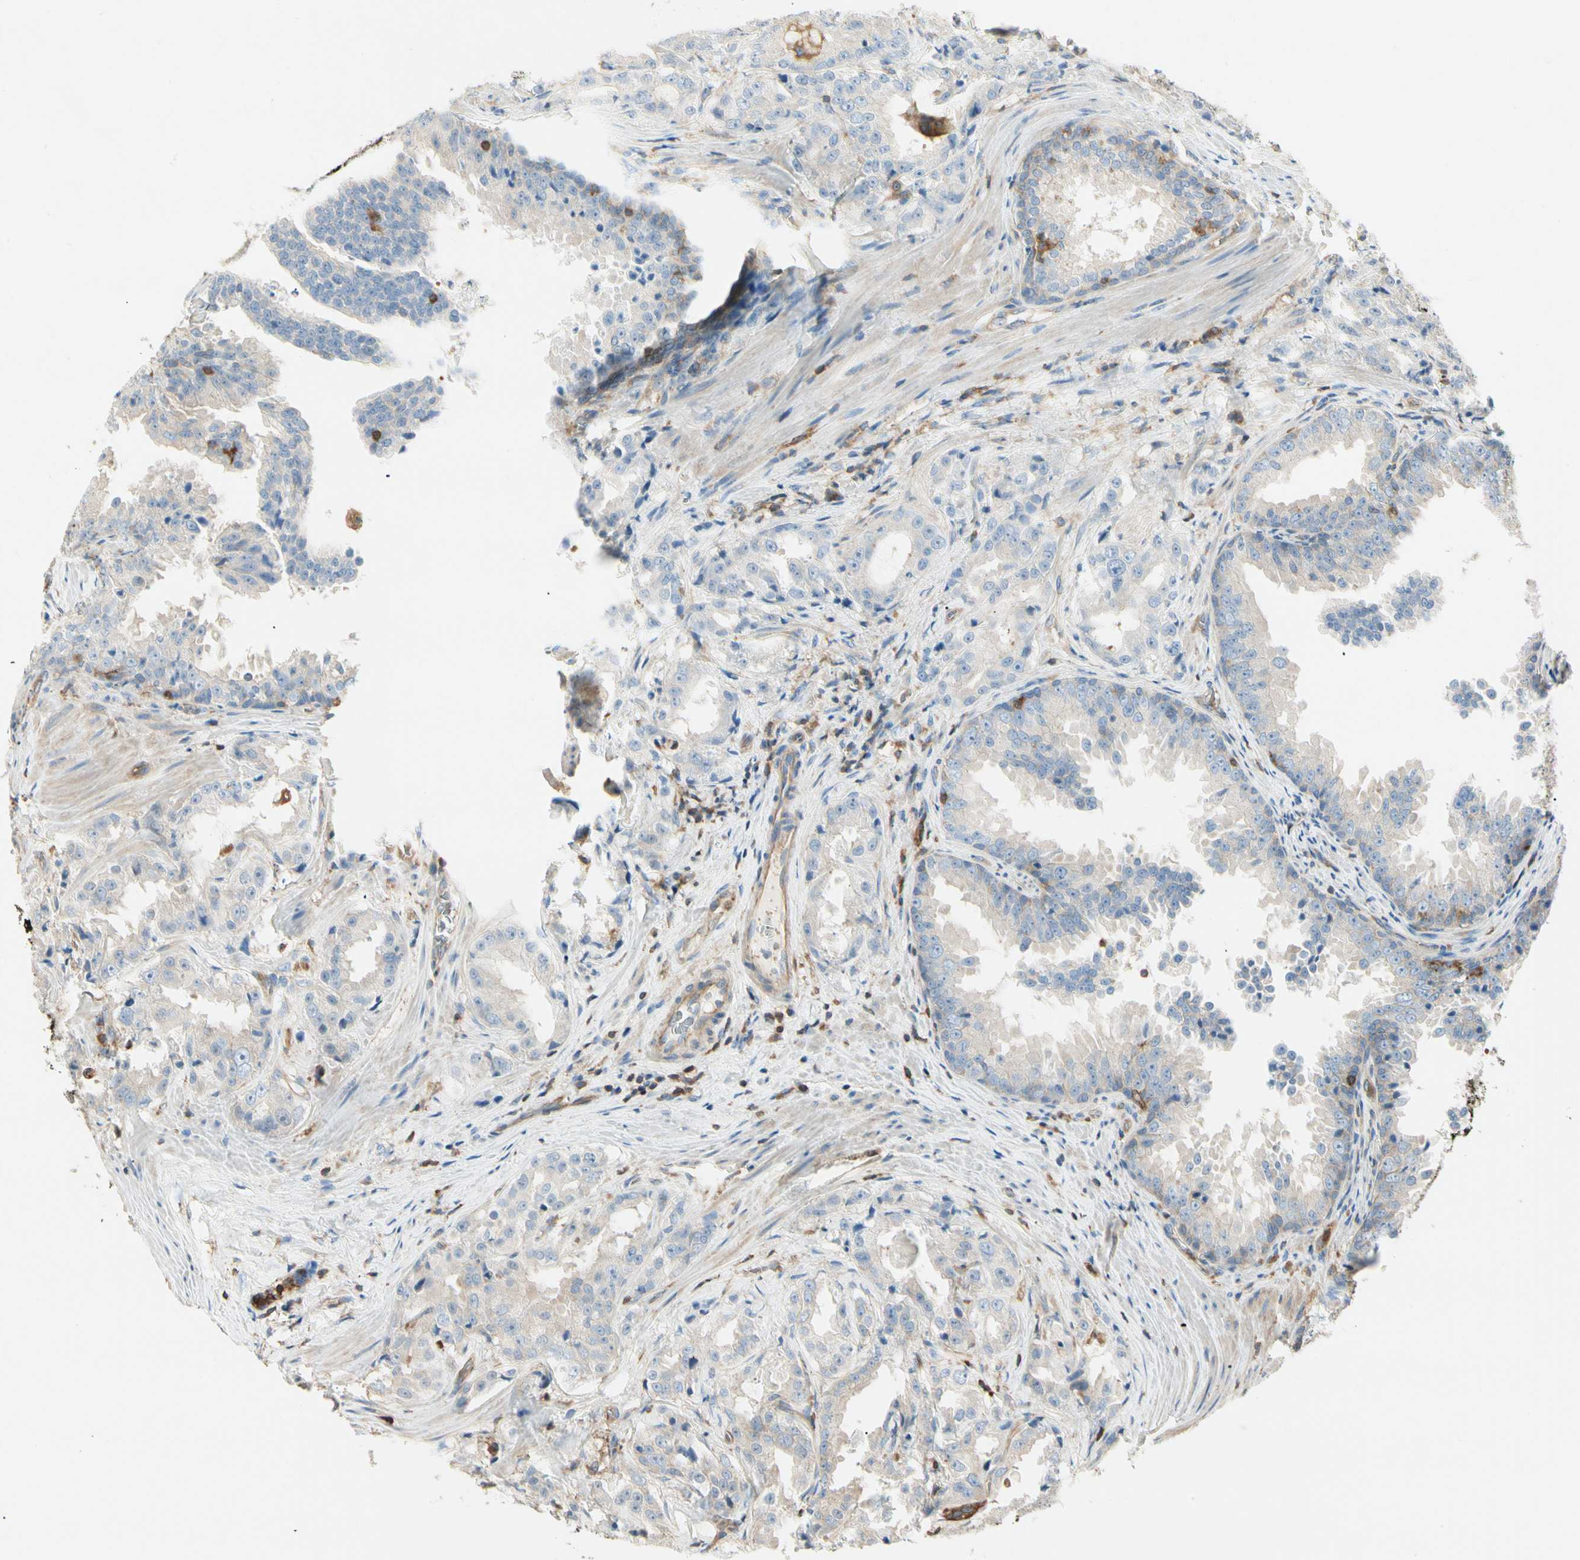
{"staining": {"intensity": "weak", "quantity": "25%-75%", "location": "cytoplasmic/membranous"}, "tissue": "prostate cancer", "cell_type": "Tumor cells", "image_type": "cancer", "snomed": [{"axis": "morphology", "description": "Adenocarcinoma, High grade"}, {"axis": "topography", "description": "Prostate"}], "caption": "A low amount of weak cytoplasmic/membranous staining is present in approximately 25%-75% of tumor cells in prostate adenocarcinoma (high-grade) tissue.", "gene": "ARPC2", "patient": {"sex": "male", "age": 73}}